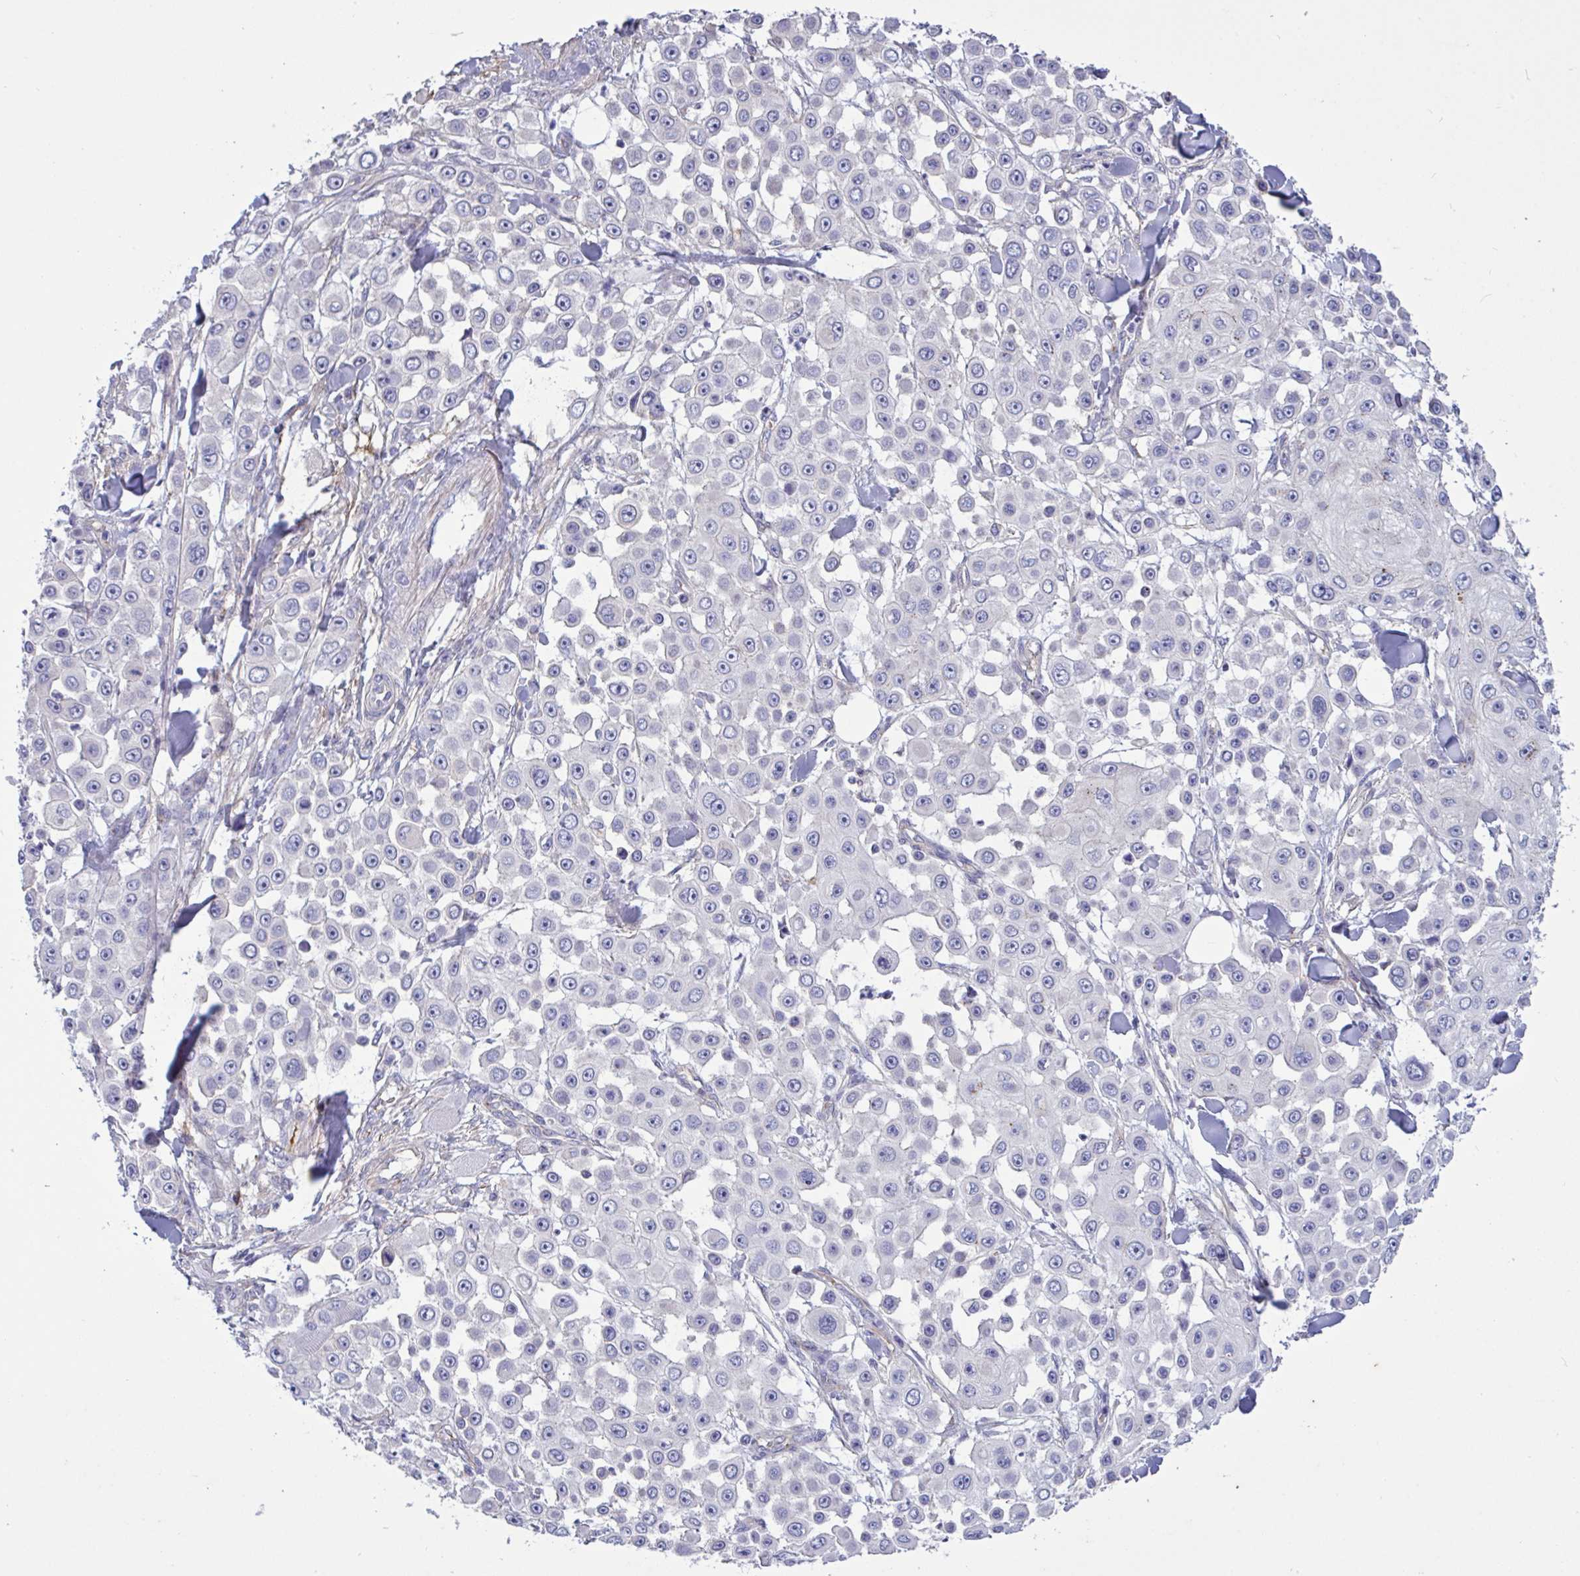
{"staining": {"intensity": "moderate", "quantity": "<25%", "location": "cytoplasmic/membranous"}, "tissue": "skin cancer", "cell_type": "Tumor cells", "image_type": "cancer", "snomed": [{"axis": "morphology", "description": "Squamous cell carcinoma, NOS"}, {"axis": "topography", "description": "Skin"}], "caption": "Immunohistochemistry (IHC) micrograph of human skin cancer (squamous cell carcinoma) stained for a protein (brown), which exhibits low levels of moderate cytoplasmic/membranous staining in approximately <25% of tumor cells.", "gene": "SLC66A1", "patient": {"sex": "male", "age": 67}}